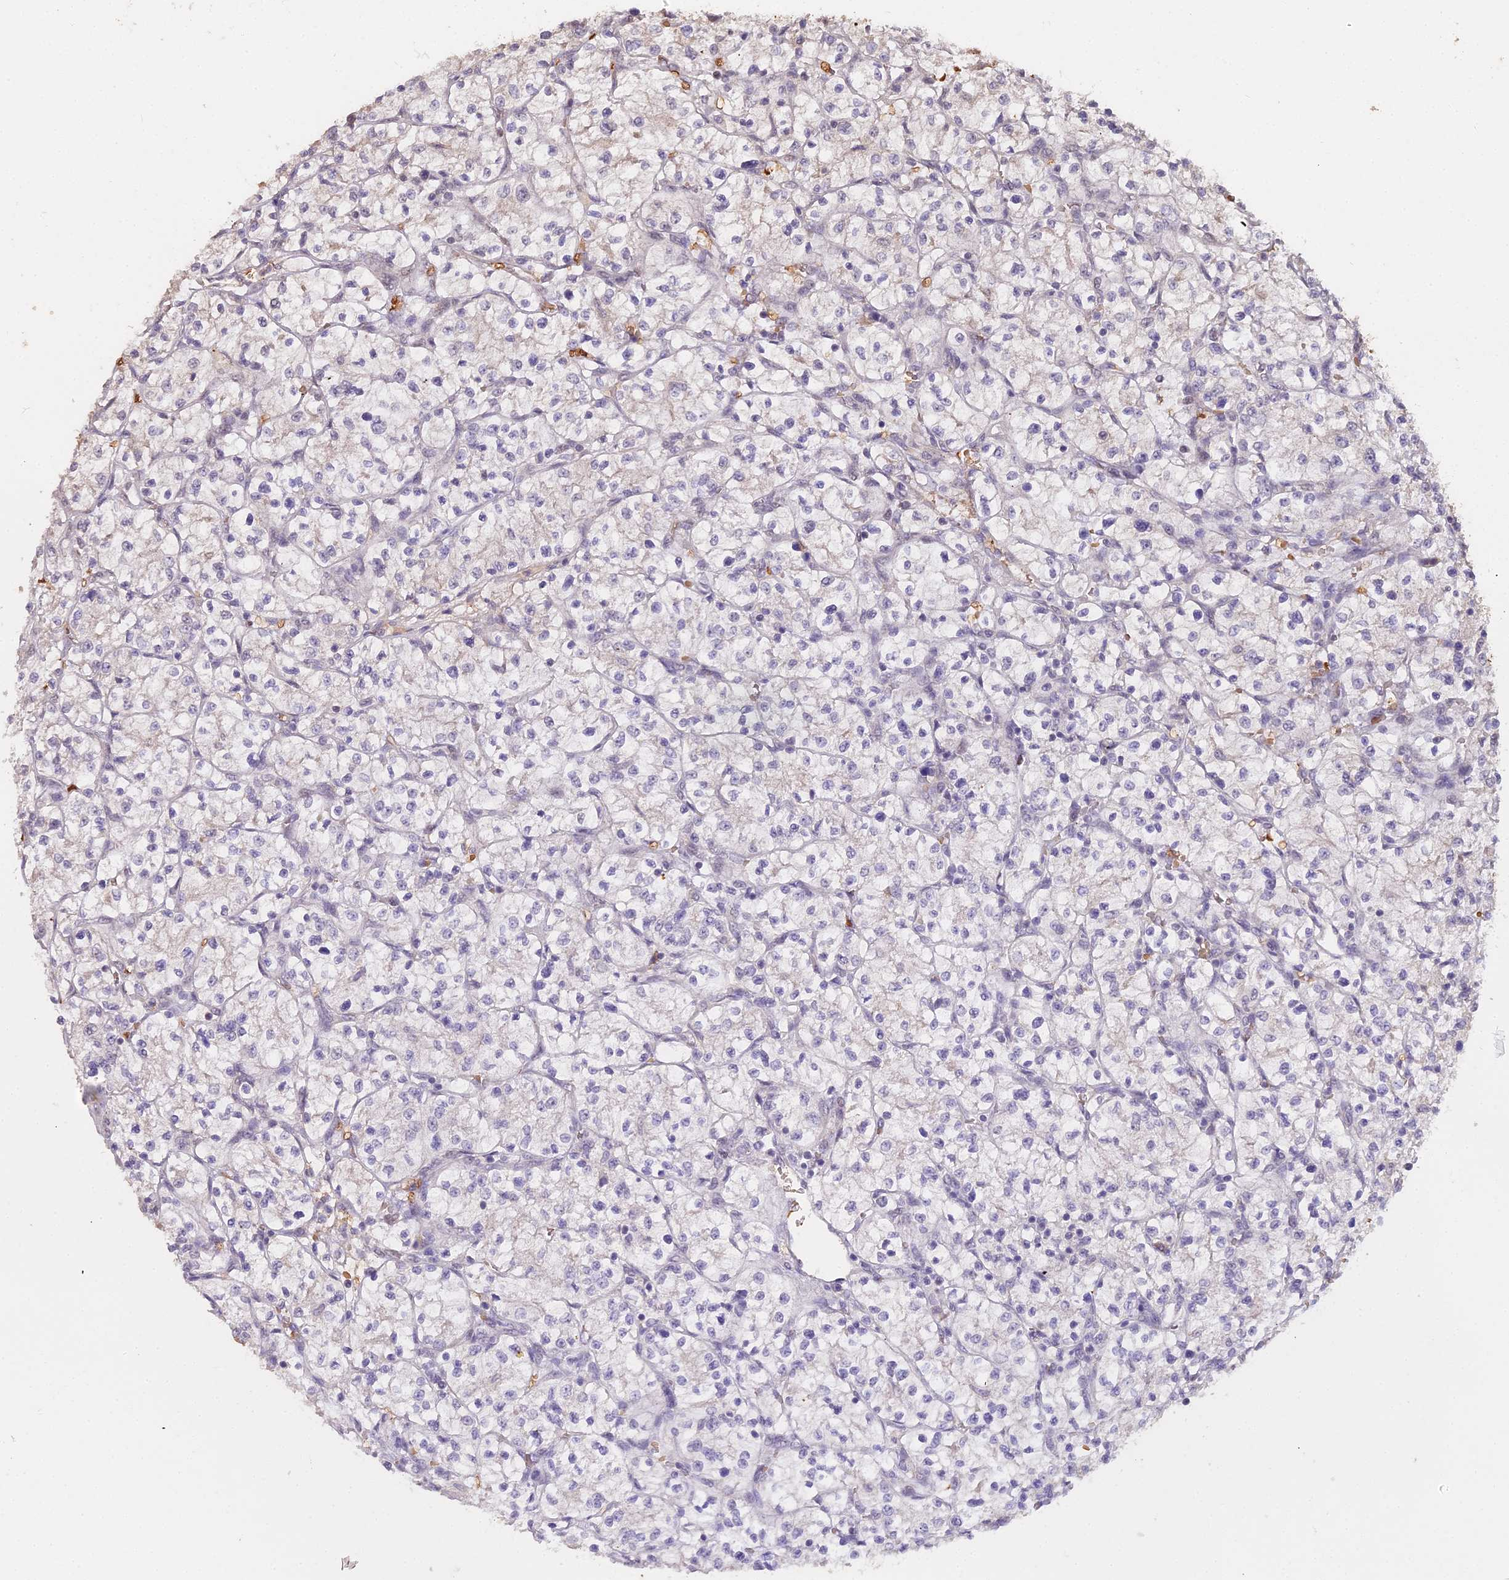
{"staining": {"intensity": "negative", "quantity": "none", "location": "none"}, "tissue": "renal cancer", "cell_type": "Tumor cells", "image_type": "cancer", "snomed": [{"axis": "morphology", "description": "Adenocarcinoma, NOS"}, {"axis": "topography", "description": "Kidney"}], "caption": "IHC histopathology image of neoplastic tissue: human renal cancer (adenocarcinoma) stained with DAB (3,3'-diaminobenzidine) reveals no significant protein expression in tumor cells. Nuclei are stained in blue.", "gene": "ZDBF2", "patient": {"sex": "female", "age": 64}}